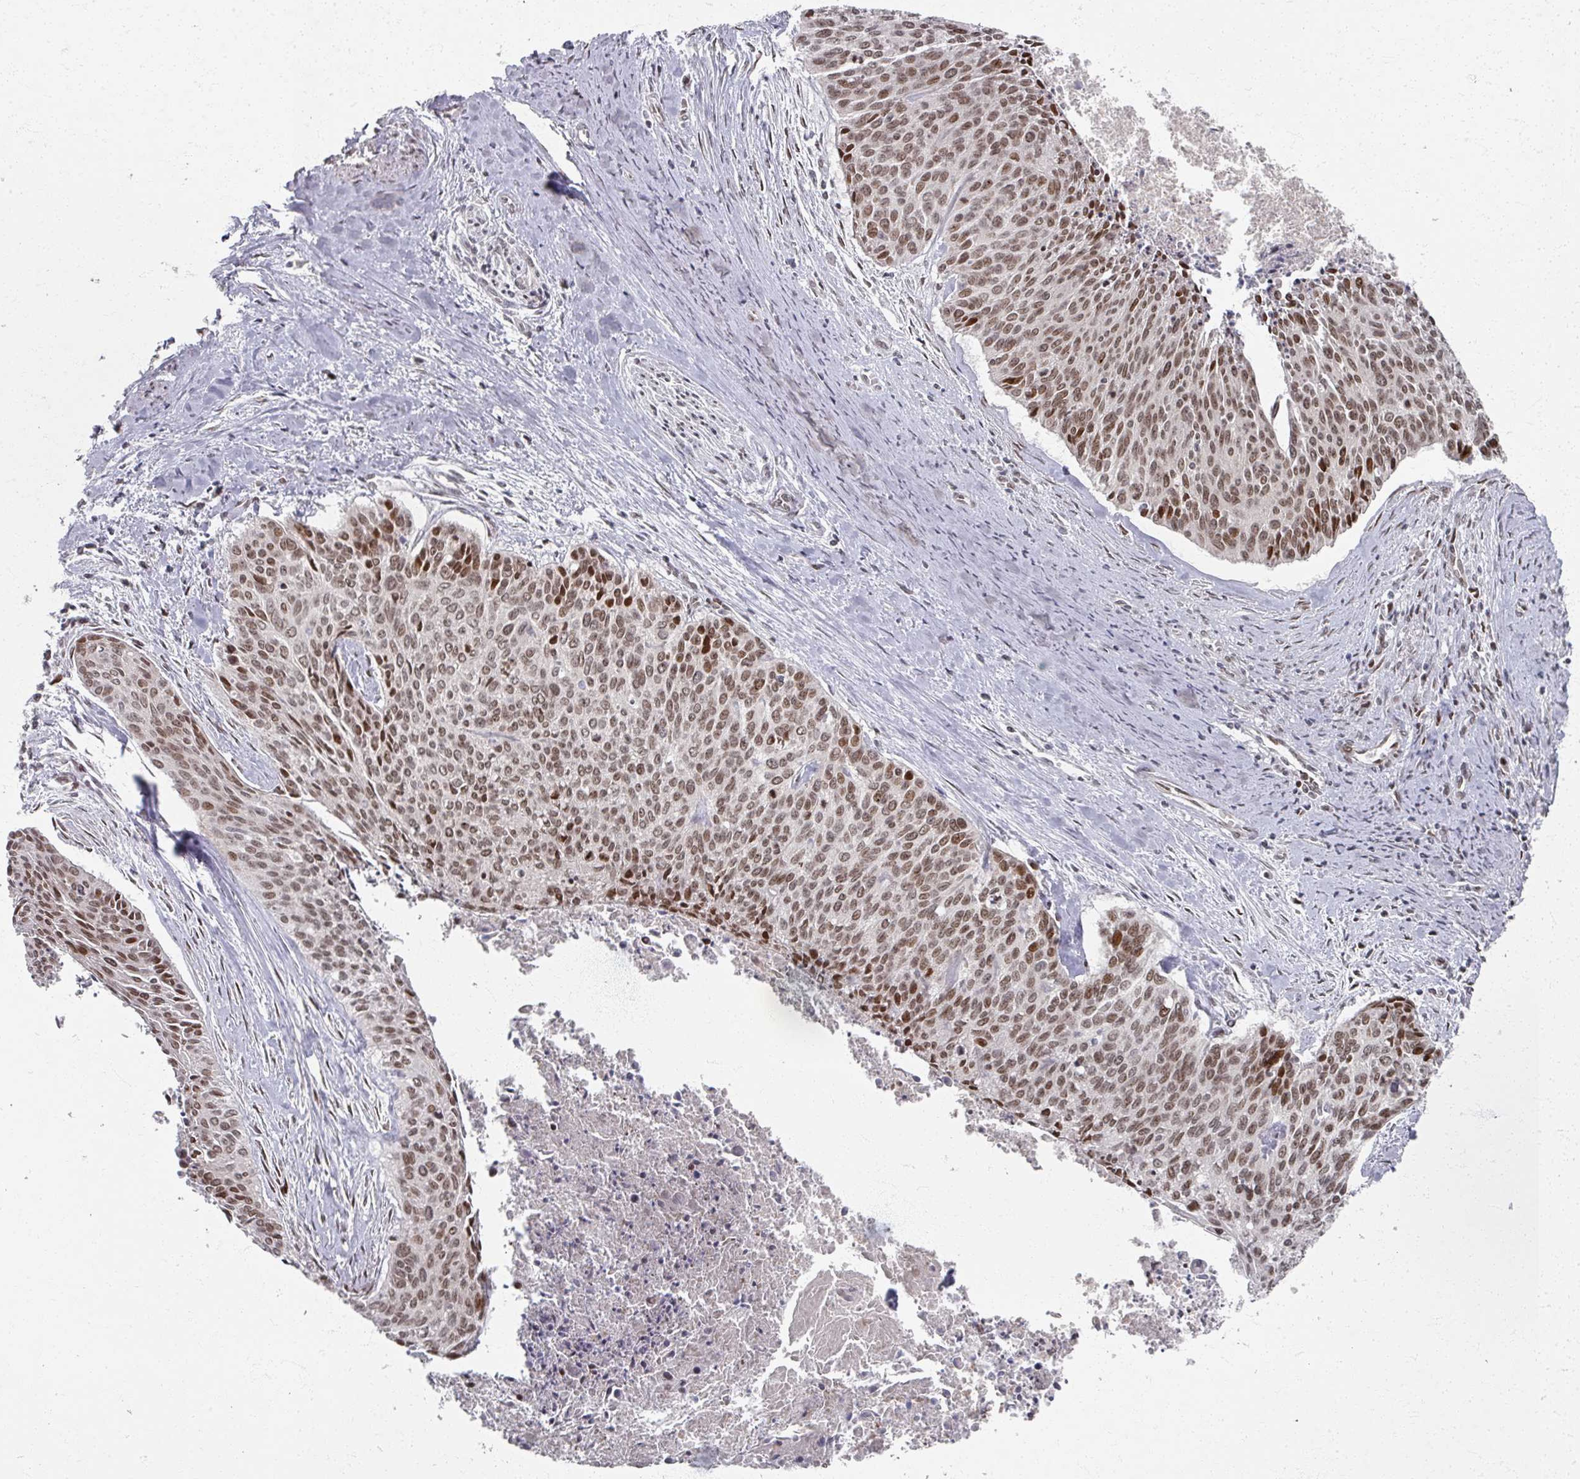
{"staining": {"intensity": "moderate", "quantity": ">75%", "location": "nuclear"}, "tissue": "cervical cancer", "cell_type": "Tumor cells", "image_type": "cancer", "snomed": [{"axis": "morphology", "description": "Squamous cell carcinoma, NOS"}, {"axis": "topography", "description": "Cervix"}], "caption": "Protein expression analysis of human cervical cancer (squamous cell carcinoma) reveals moderate nuclear positivity in about >75% of tumor cells.", "gene": "PSKH1", "patient": {"sex": "female", "age": 55}}